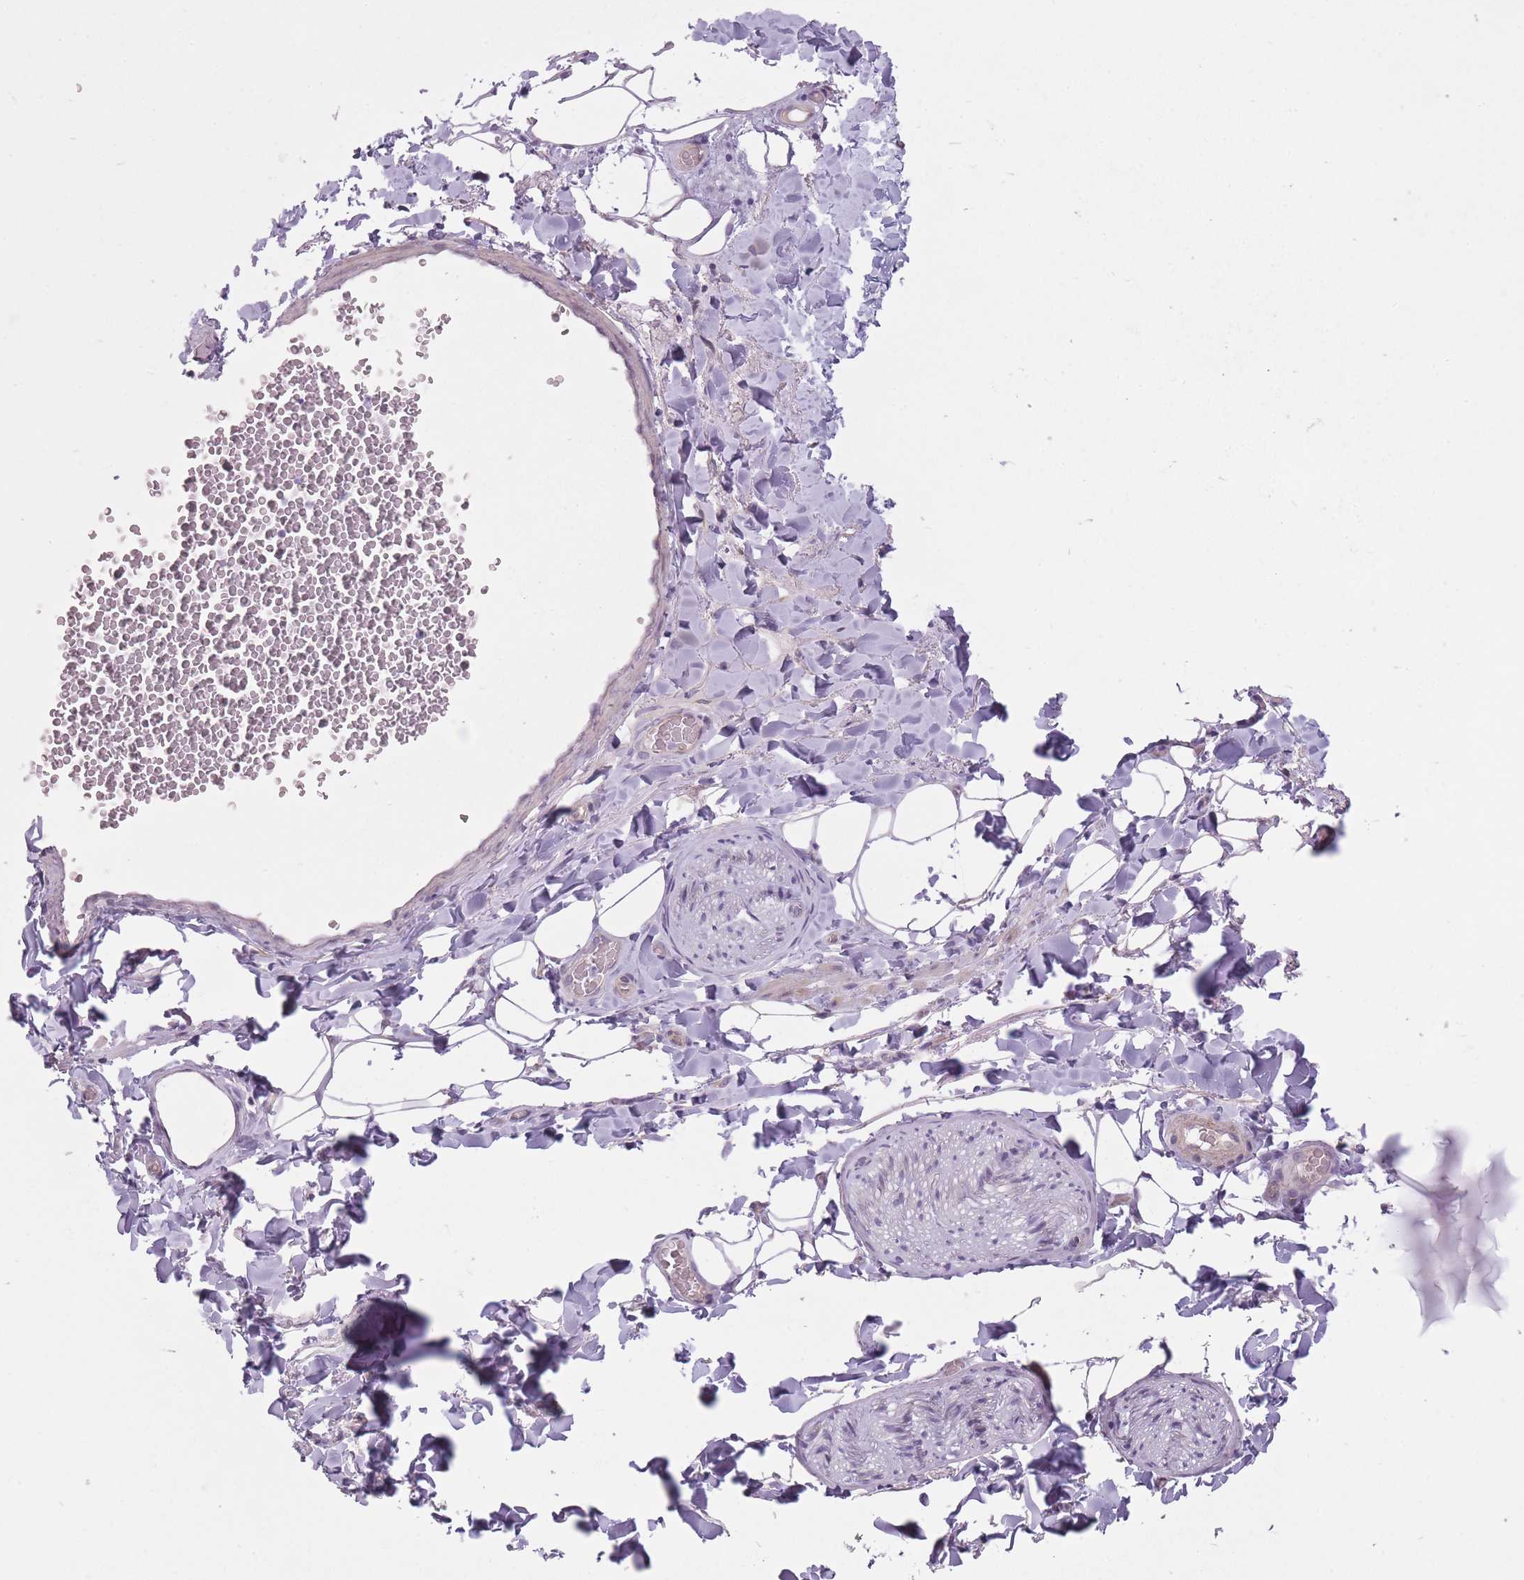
{"staining": {"intensity": "negative", "quantity": "none", "location": "none"}, "tissue": "adipose tissue", "cell_type": "Adipocytes", "image_type": "normal", "snomed": [{"axis": "morphology", "description": "Normal tissue, NOS"}, {"axis": "morphology", "description": "Carcinoma, NOS"}, {"axis": "topography", "description": "Pancreas"}, {"axis": "topography", "description": "Peripheral nerve tissue"}], "caption": "Immunohistochemistry (IHC) of unremarkable human adipose tissue shows no expression in adipocytes.", "gene": "PGRMC2", "patient": {"sex": "female", "age": 29}}